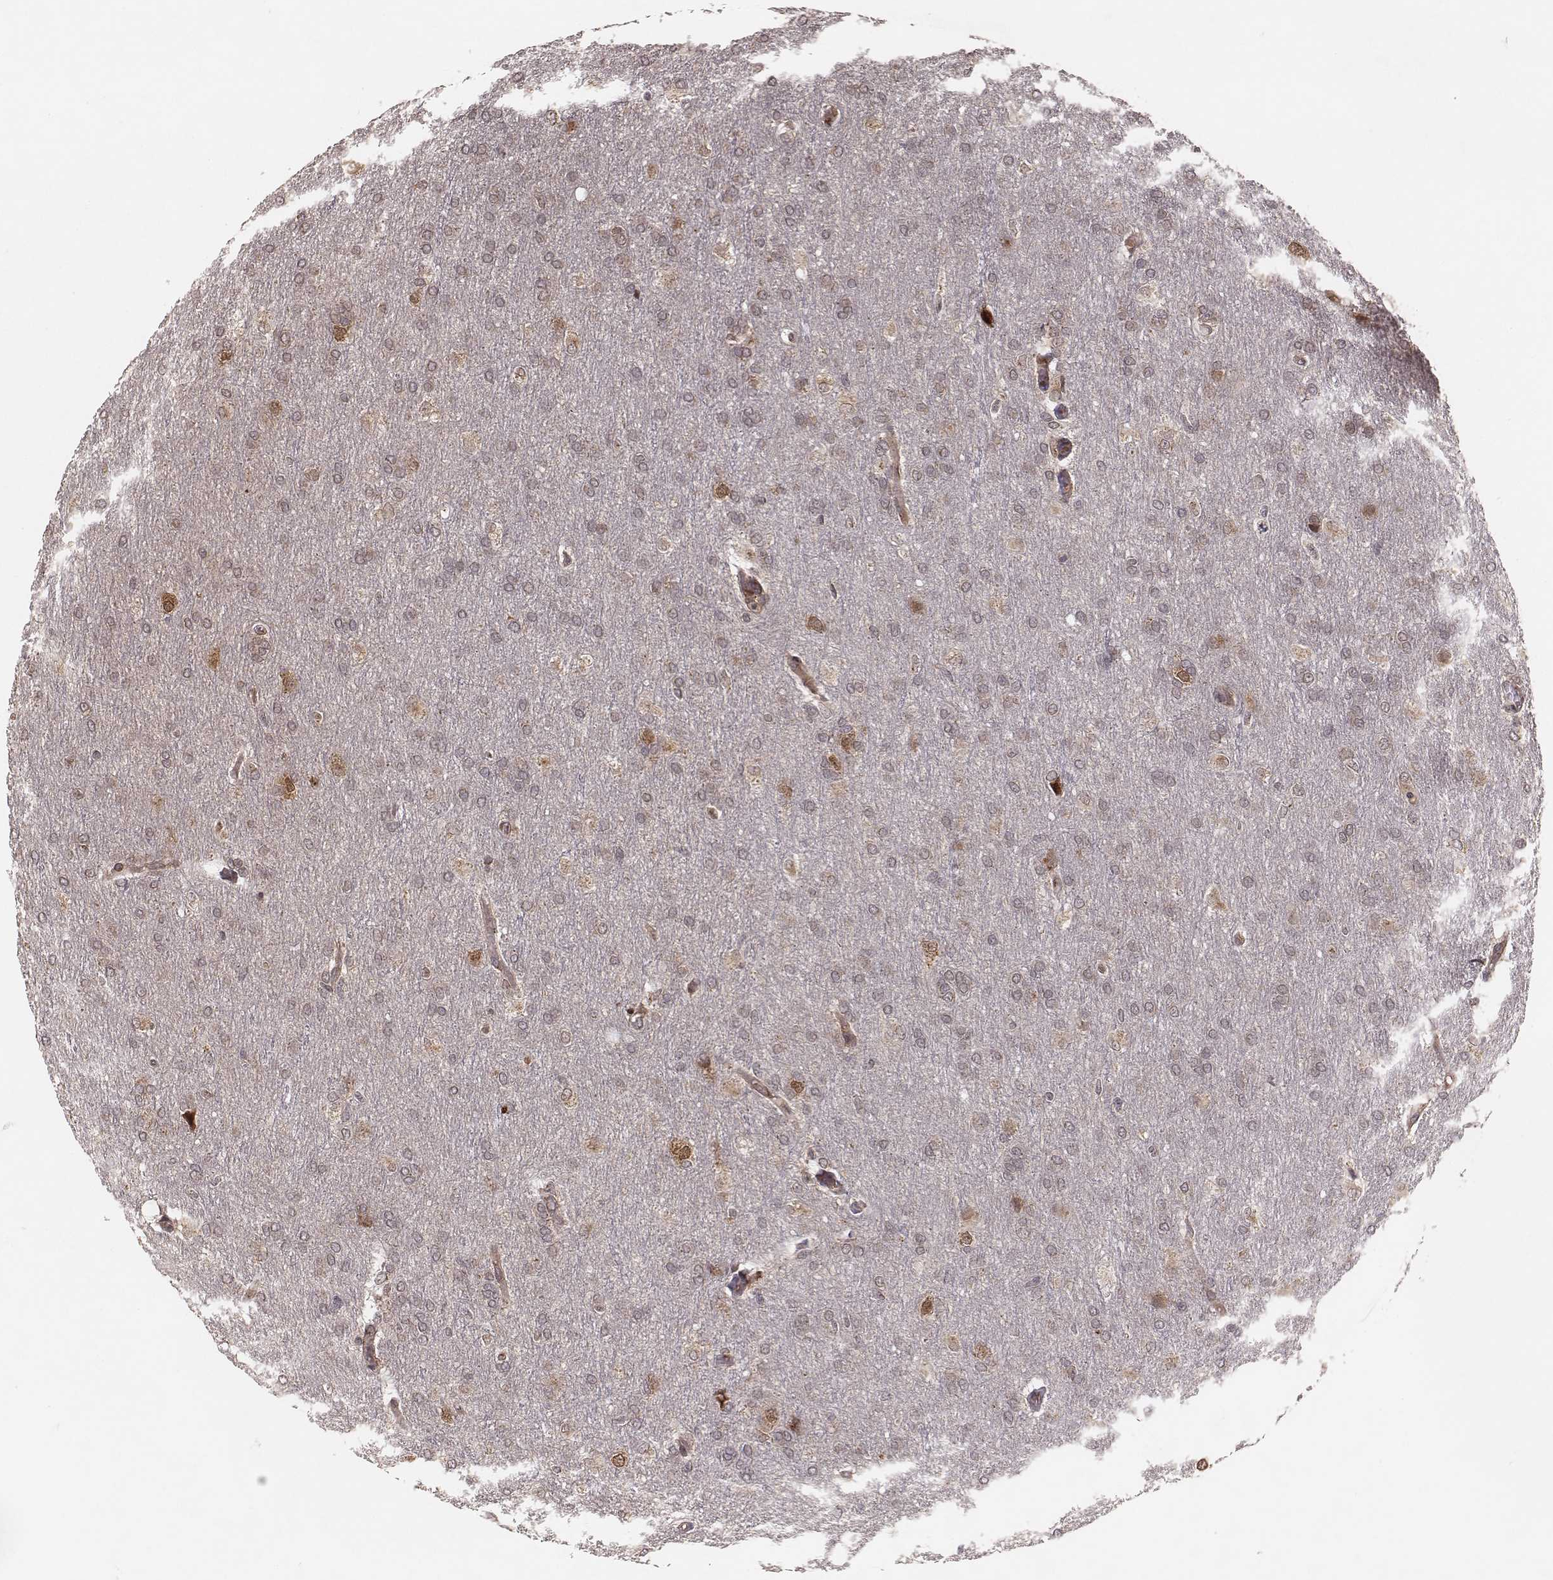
{"staining": {"intensity": "weak", "quantity": "<25%", "location": "cytoplasmic/membranous"}, "tissue": "glioma", "cell_type": "Tumor cells", "image_type": "cancer", "snomed": [{"axis": "morphology", "description": "Glioma, malignant, High grade"}, {"axis": "topography", "description": "Brain"}], "caption": "Tumor cells show no significant expression in malignant glioma (high-grade).", "gene": "MYO19", "patient": {"sex": "male", "age": 68}}